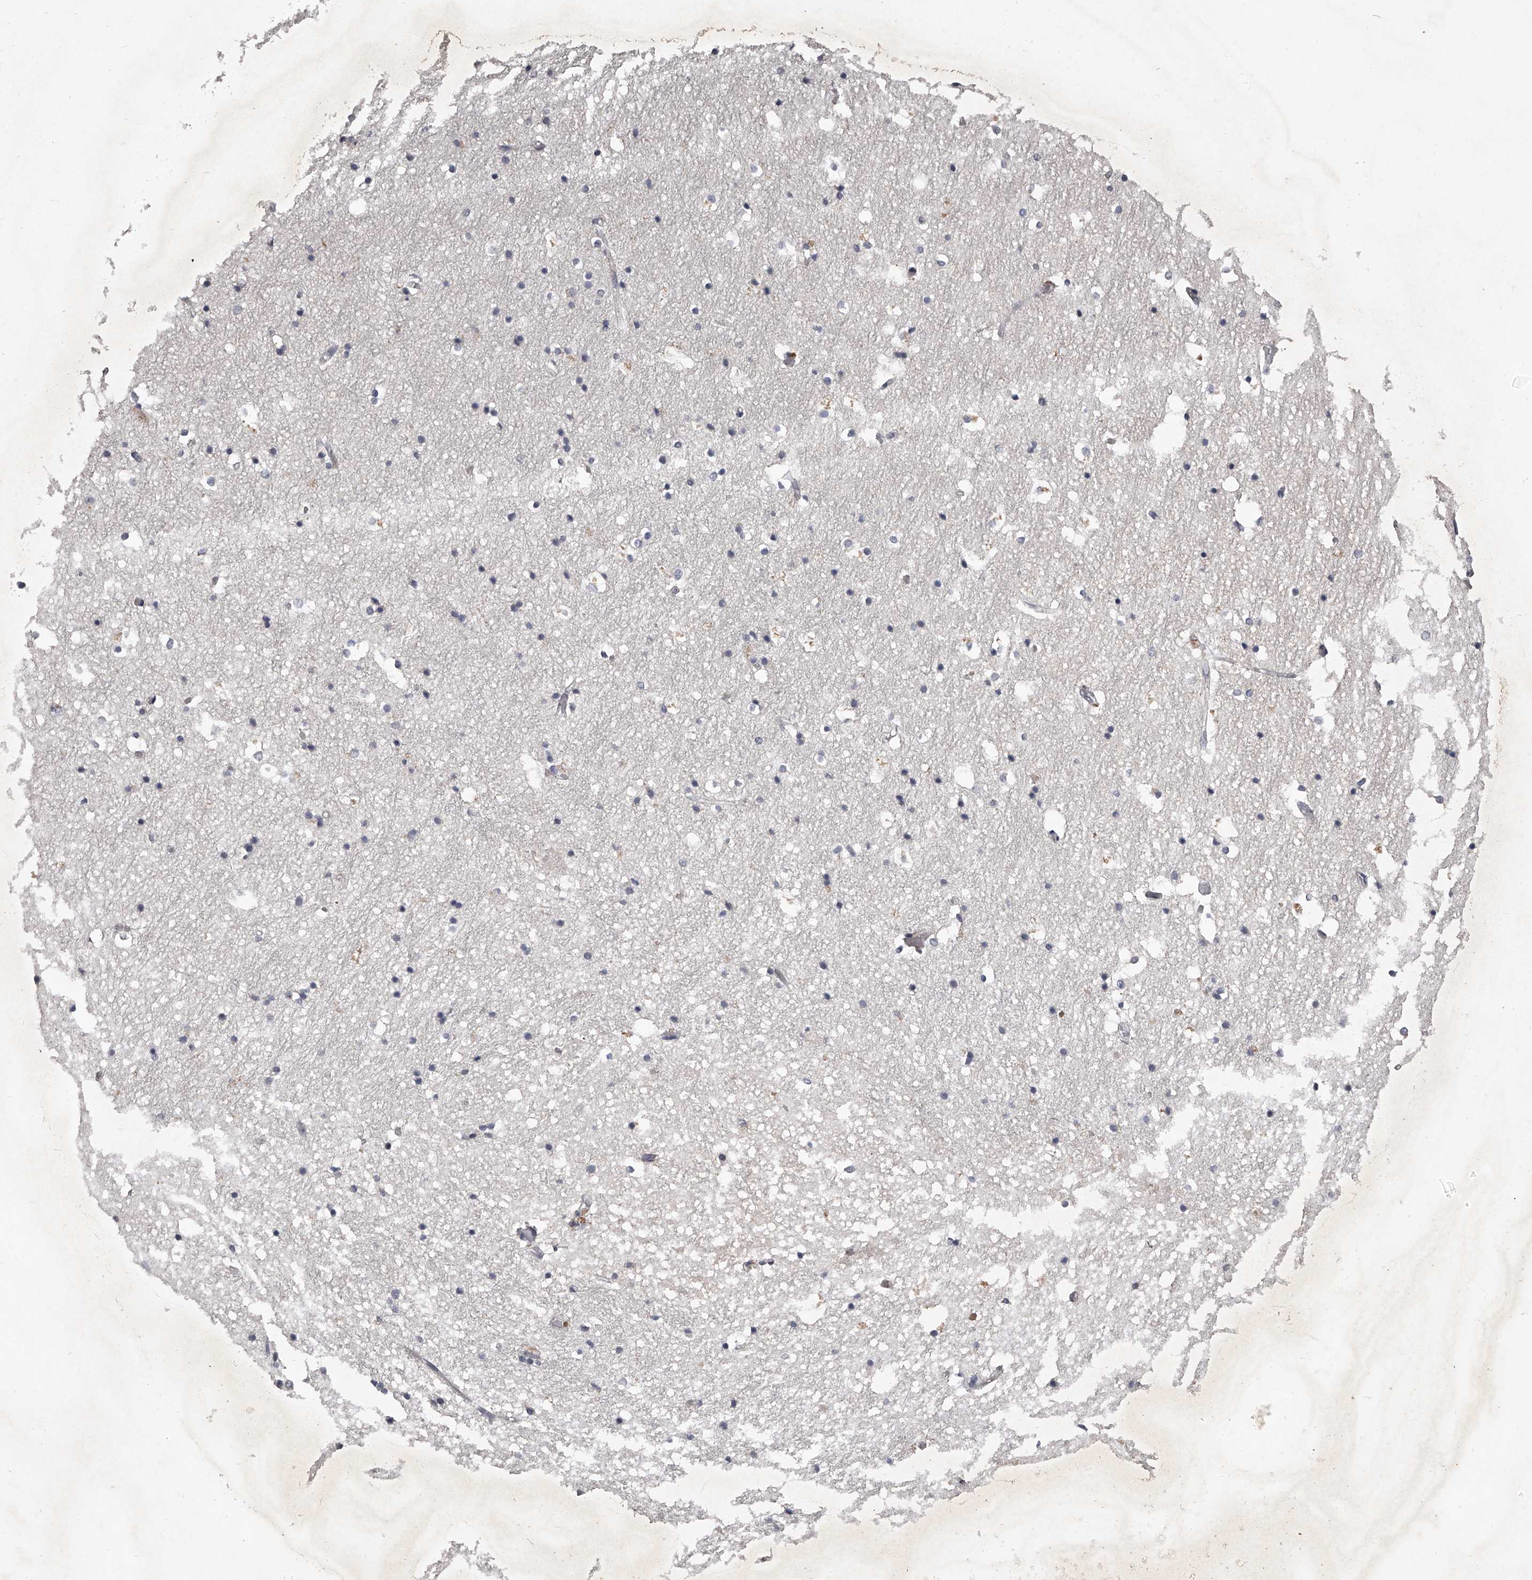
{"staining": {"intensity": "negative", "quantity": "none", "location": "none"}, "tissue": "hippocampus", "cell_type": "Glial cells", "image_type": "normal", "snomed": [{"axis": "morphology", "description": "Normal tissue, NOS"}, {"axis": "topography", "description": "Hippocampus"}], "caption": "Immunohistochemistry histopathology image of normal hippocampus: hippocampus stained with DAB shows no significant protein staining in glial cells.", "gene": "NT5DC1", "patient": {"sex": "female", "age": 52}}